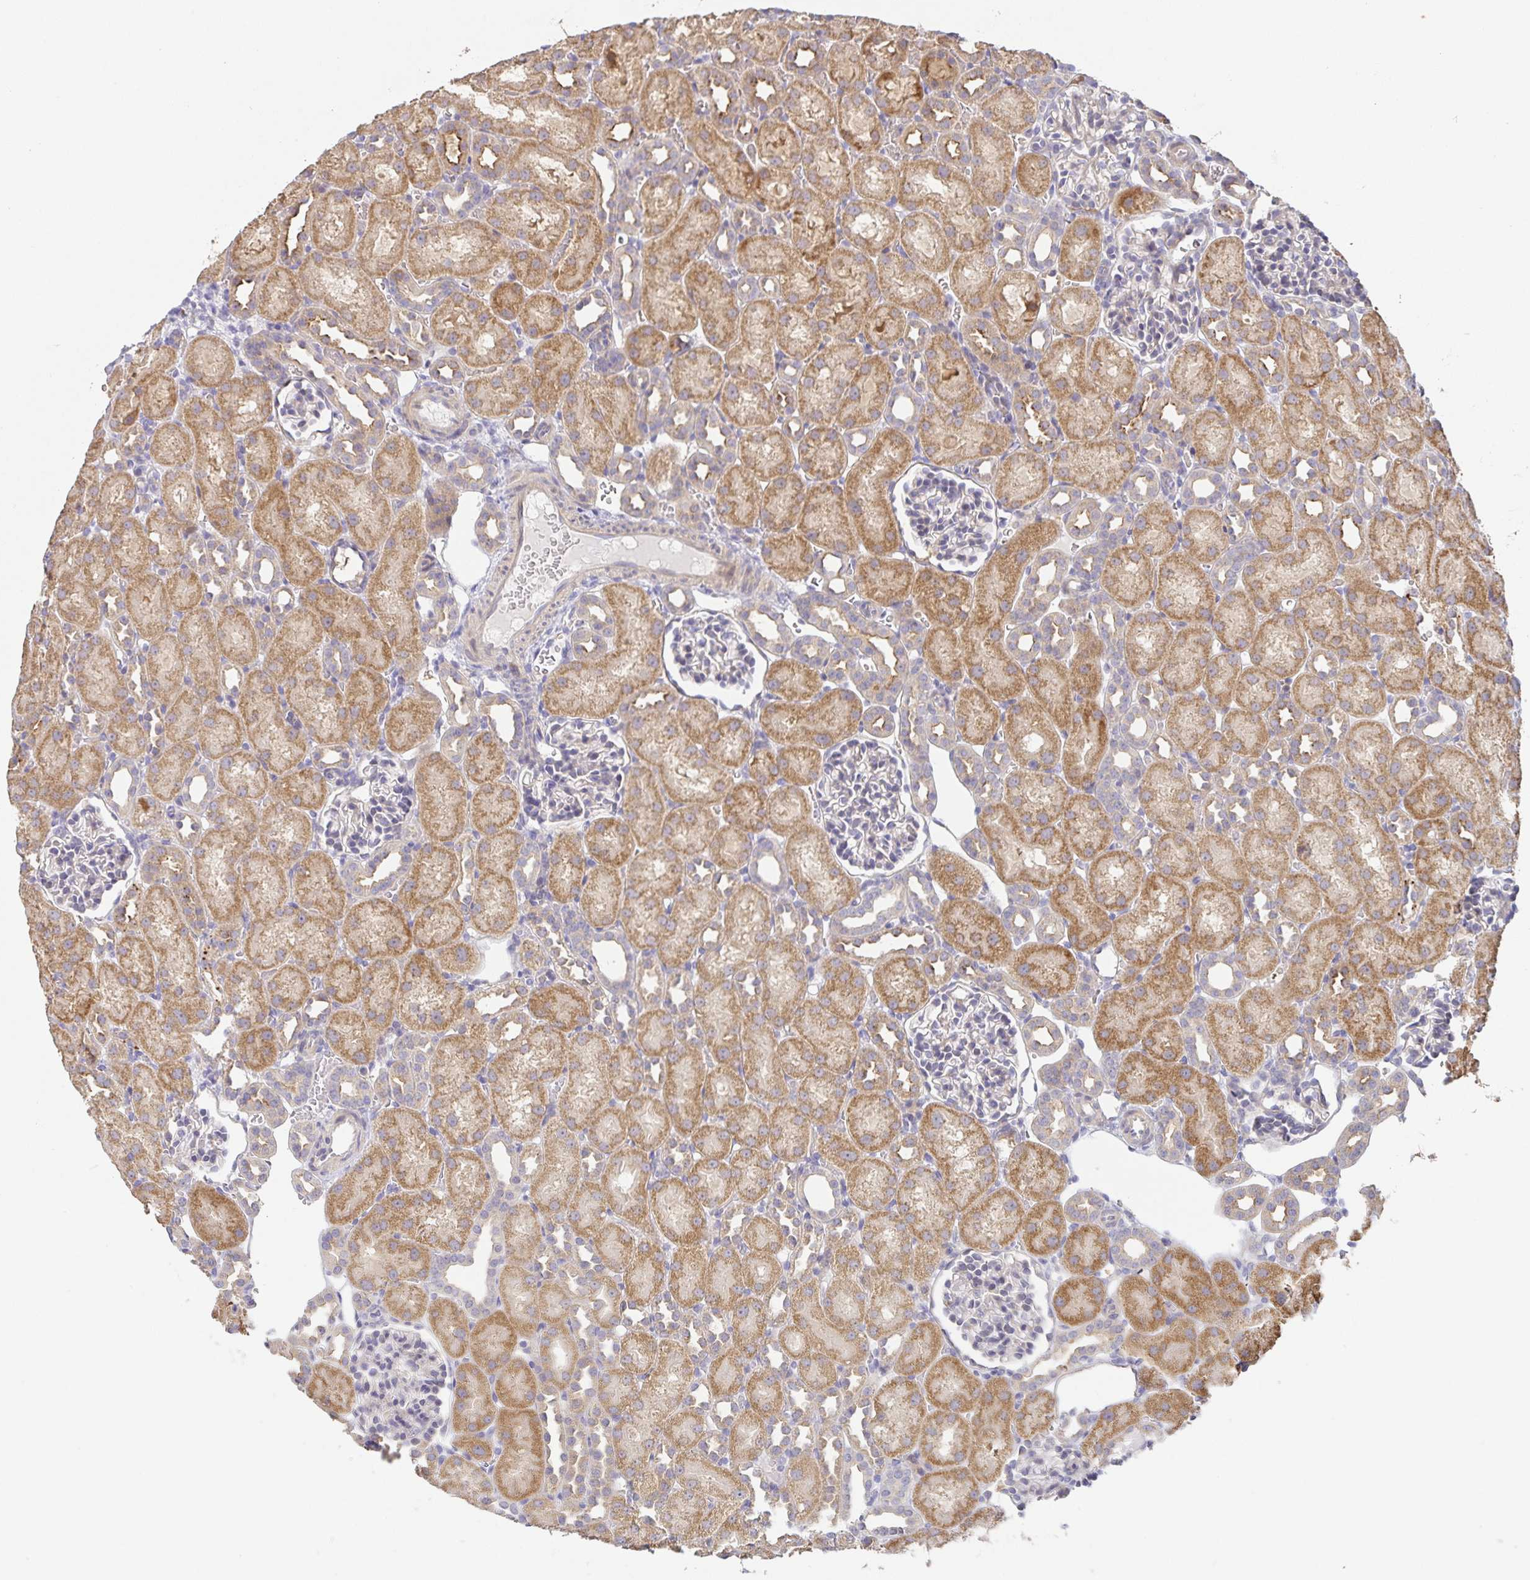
{"staining": {"intensity": "negative", "quantity": "none", "location": "none"}, "tissue": "kidney", "cell_type": "Cells in glomeruli", "image_type": "normal", "snomed": [{"axis": "morphology", "description": "Normal tissue, NOS"}, {"axis": "topography", "description": "Kidney"}], "caption": "Normal kidney was stained to show a protein in brown. There is no significant positivity in cells in glomeruli.", "gene": "ZDHHC11B", "patient": {"sex": "male", "age": 1}}